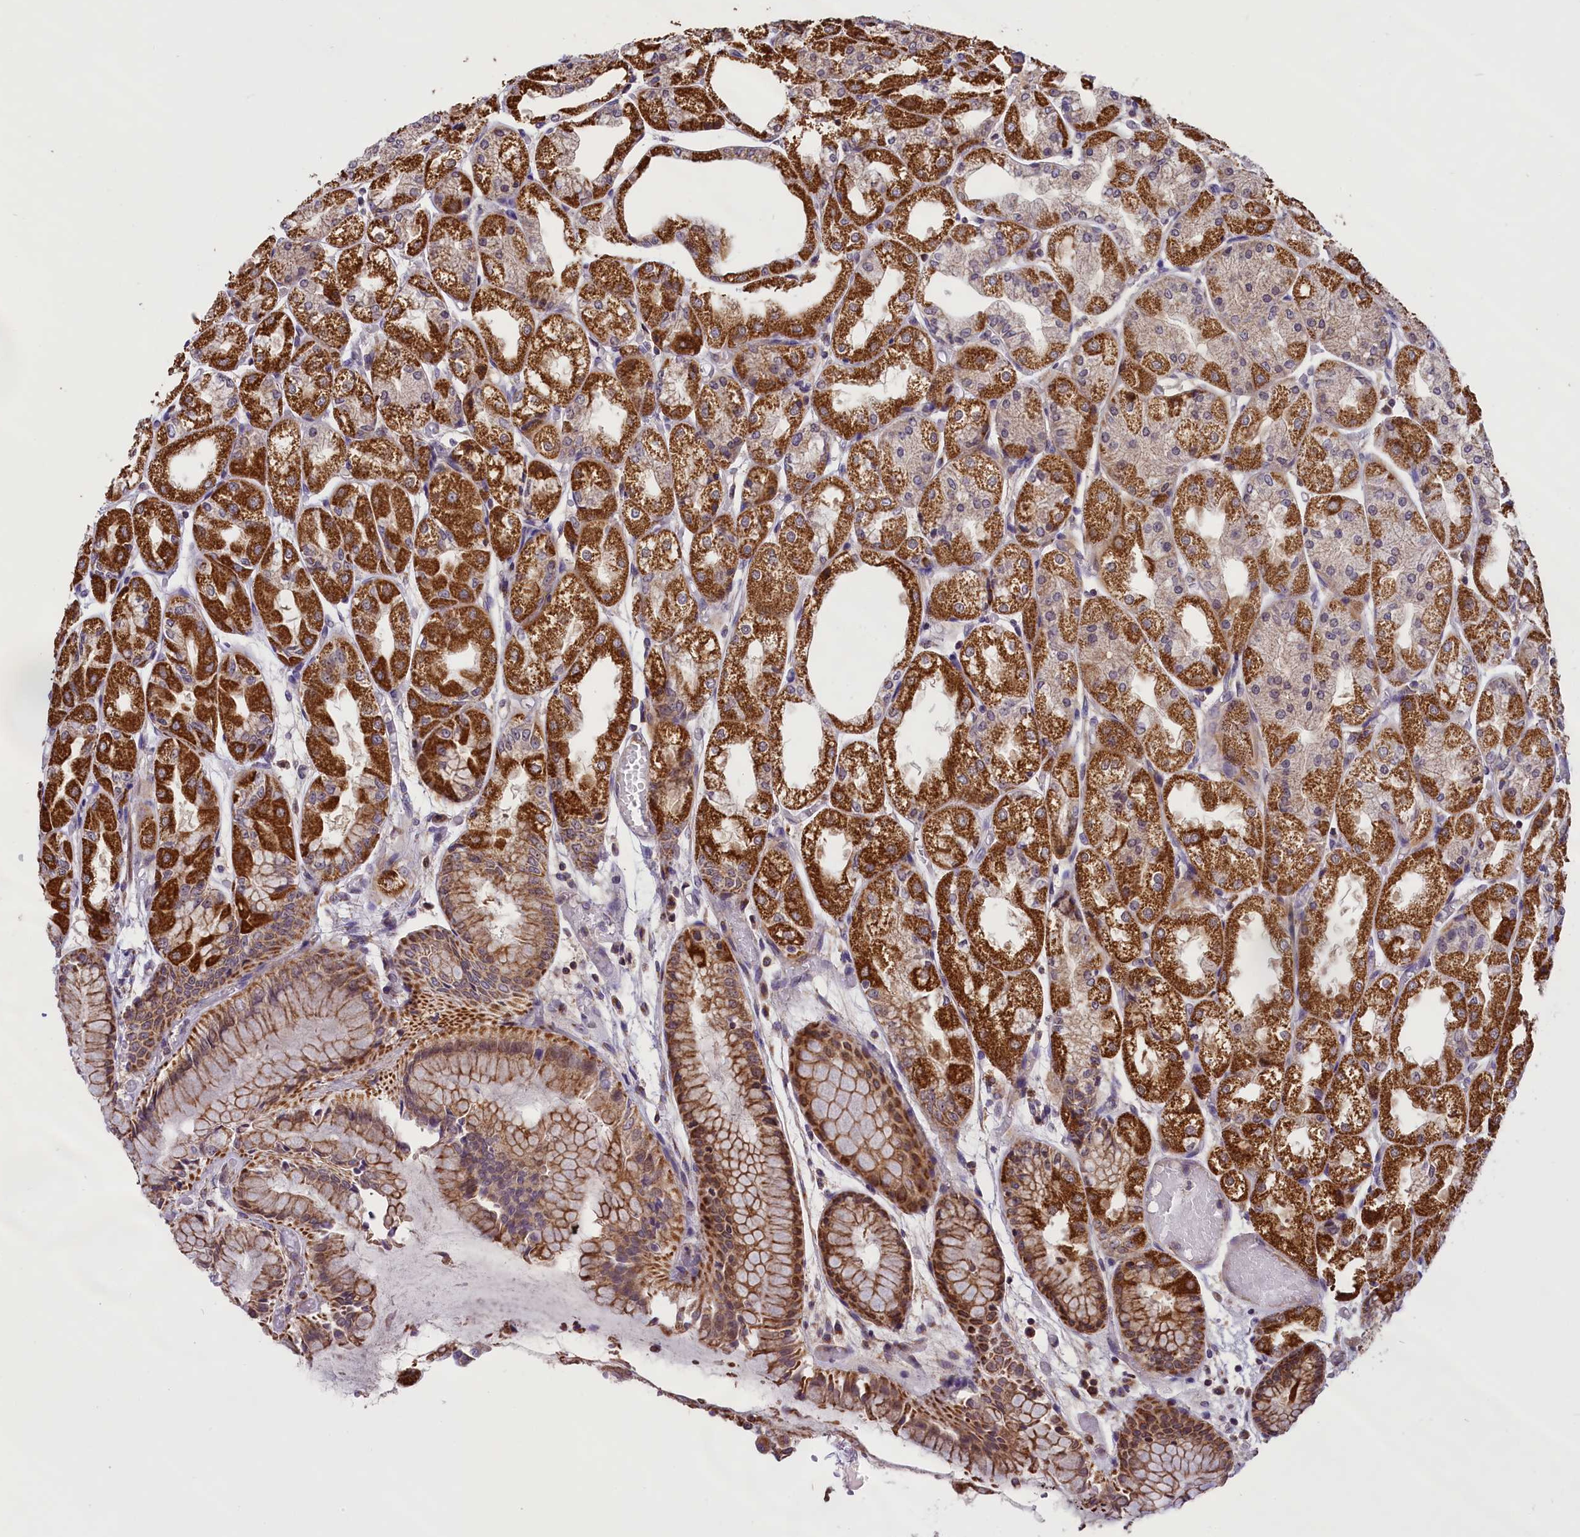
{"staining": {"intensity": "strong", "quantity": ">75%", "location": "cytoplasmic/membranous"}, "tissue": "stomach", "cell_type": "Glandular cells", "image_type": "normal", "snomed": [{"axis": "morphology", "description": "Normal tissue, NOS"}, {"axis": "topography", "description": "Stomach, upper"}], "caption": "Stomach stained with DAB immunohistochemistry (IHC) shows high levels of strong cytoplasmic/membranous staining in approximately >75% of glandular cells.", "gene": "GLRX5", "patient": {"sex": "male", "age": 72}}